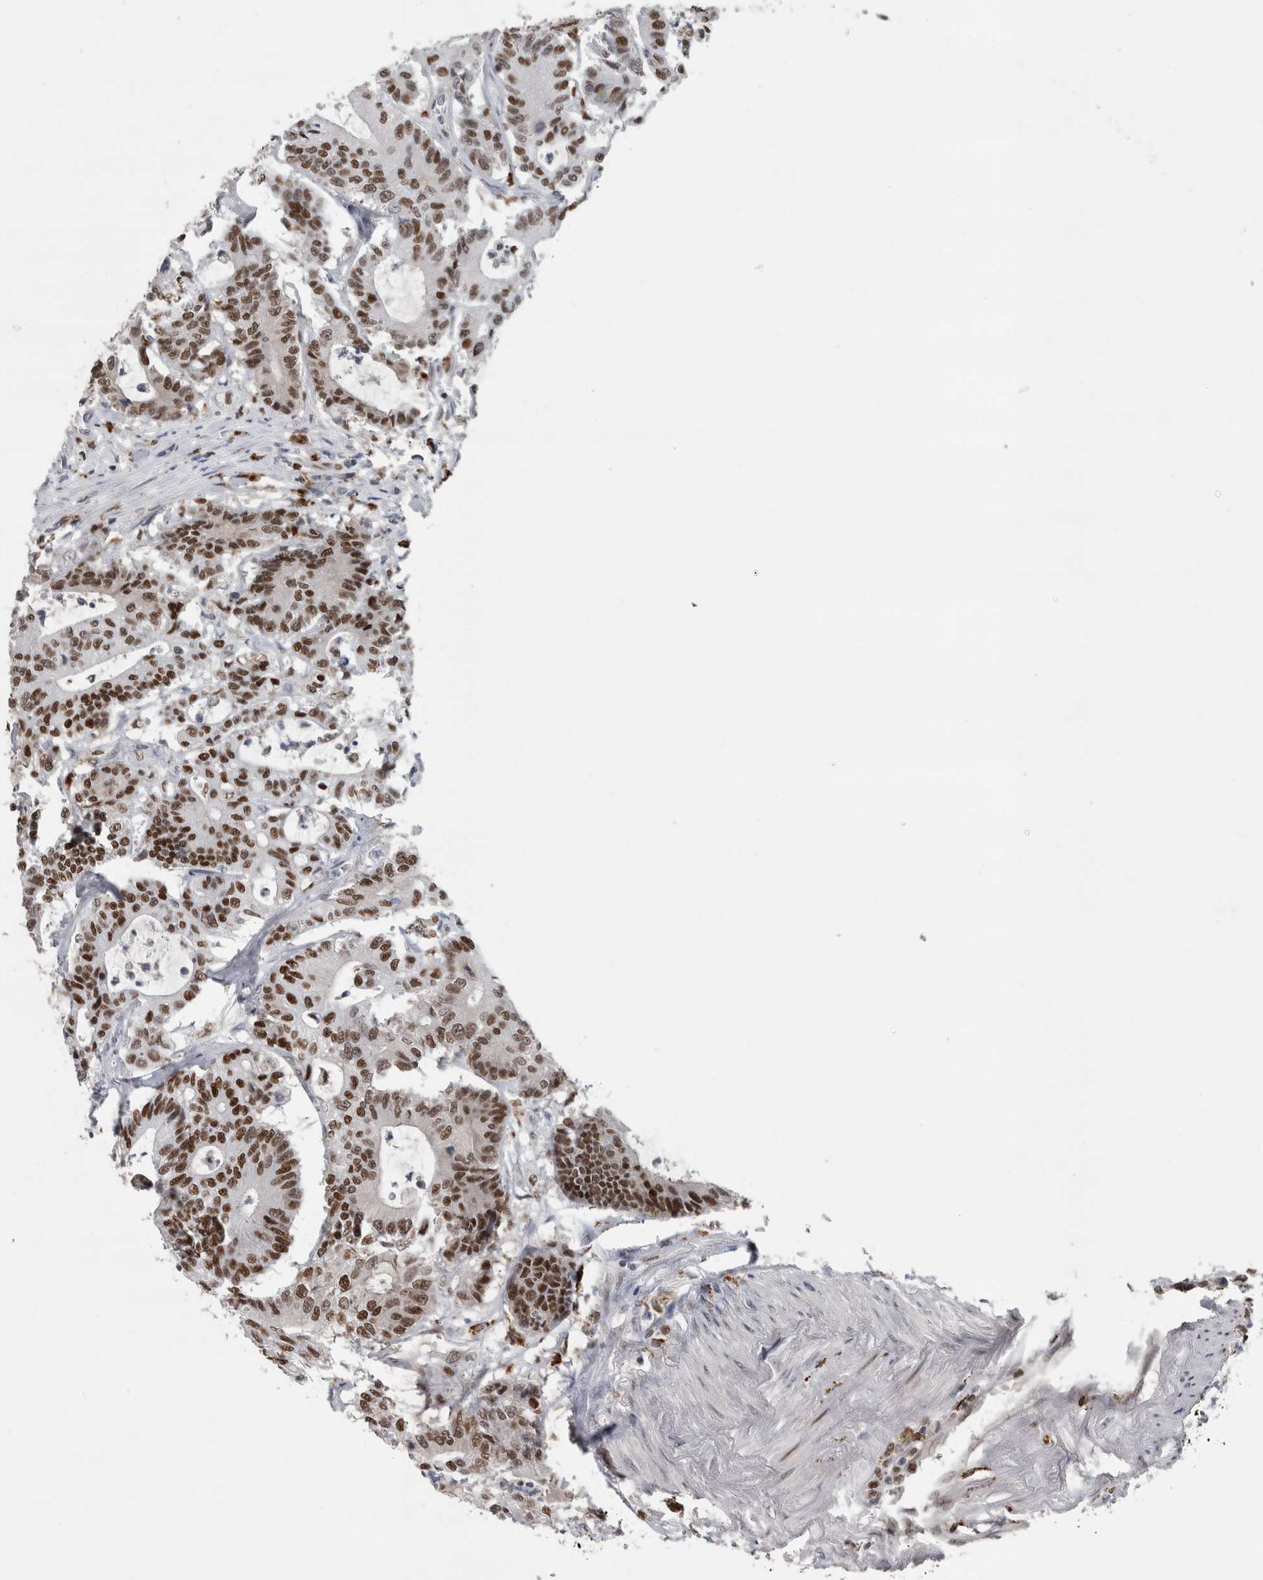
{"staining": {"intensity": "strong", "quantity": ">75%", "location": "nuclear"}, "tissue": "colorectal cancer", "cell_type": "Tumor cells", "image_type": "cancer", "snomed": [{"axis": "morphology", "description": "Adenocarcinoma, NOS"}, {"axis": "topography", "description": "Colon"}], "caption": "Strong nuclear positivity for a protein is identified in about >75% of tumor cells of colorectal cancer (adenocarcinoma) using IHC.", "gene": "POLD2", "patient": {"sex": "female", "age": 84}}